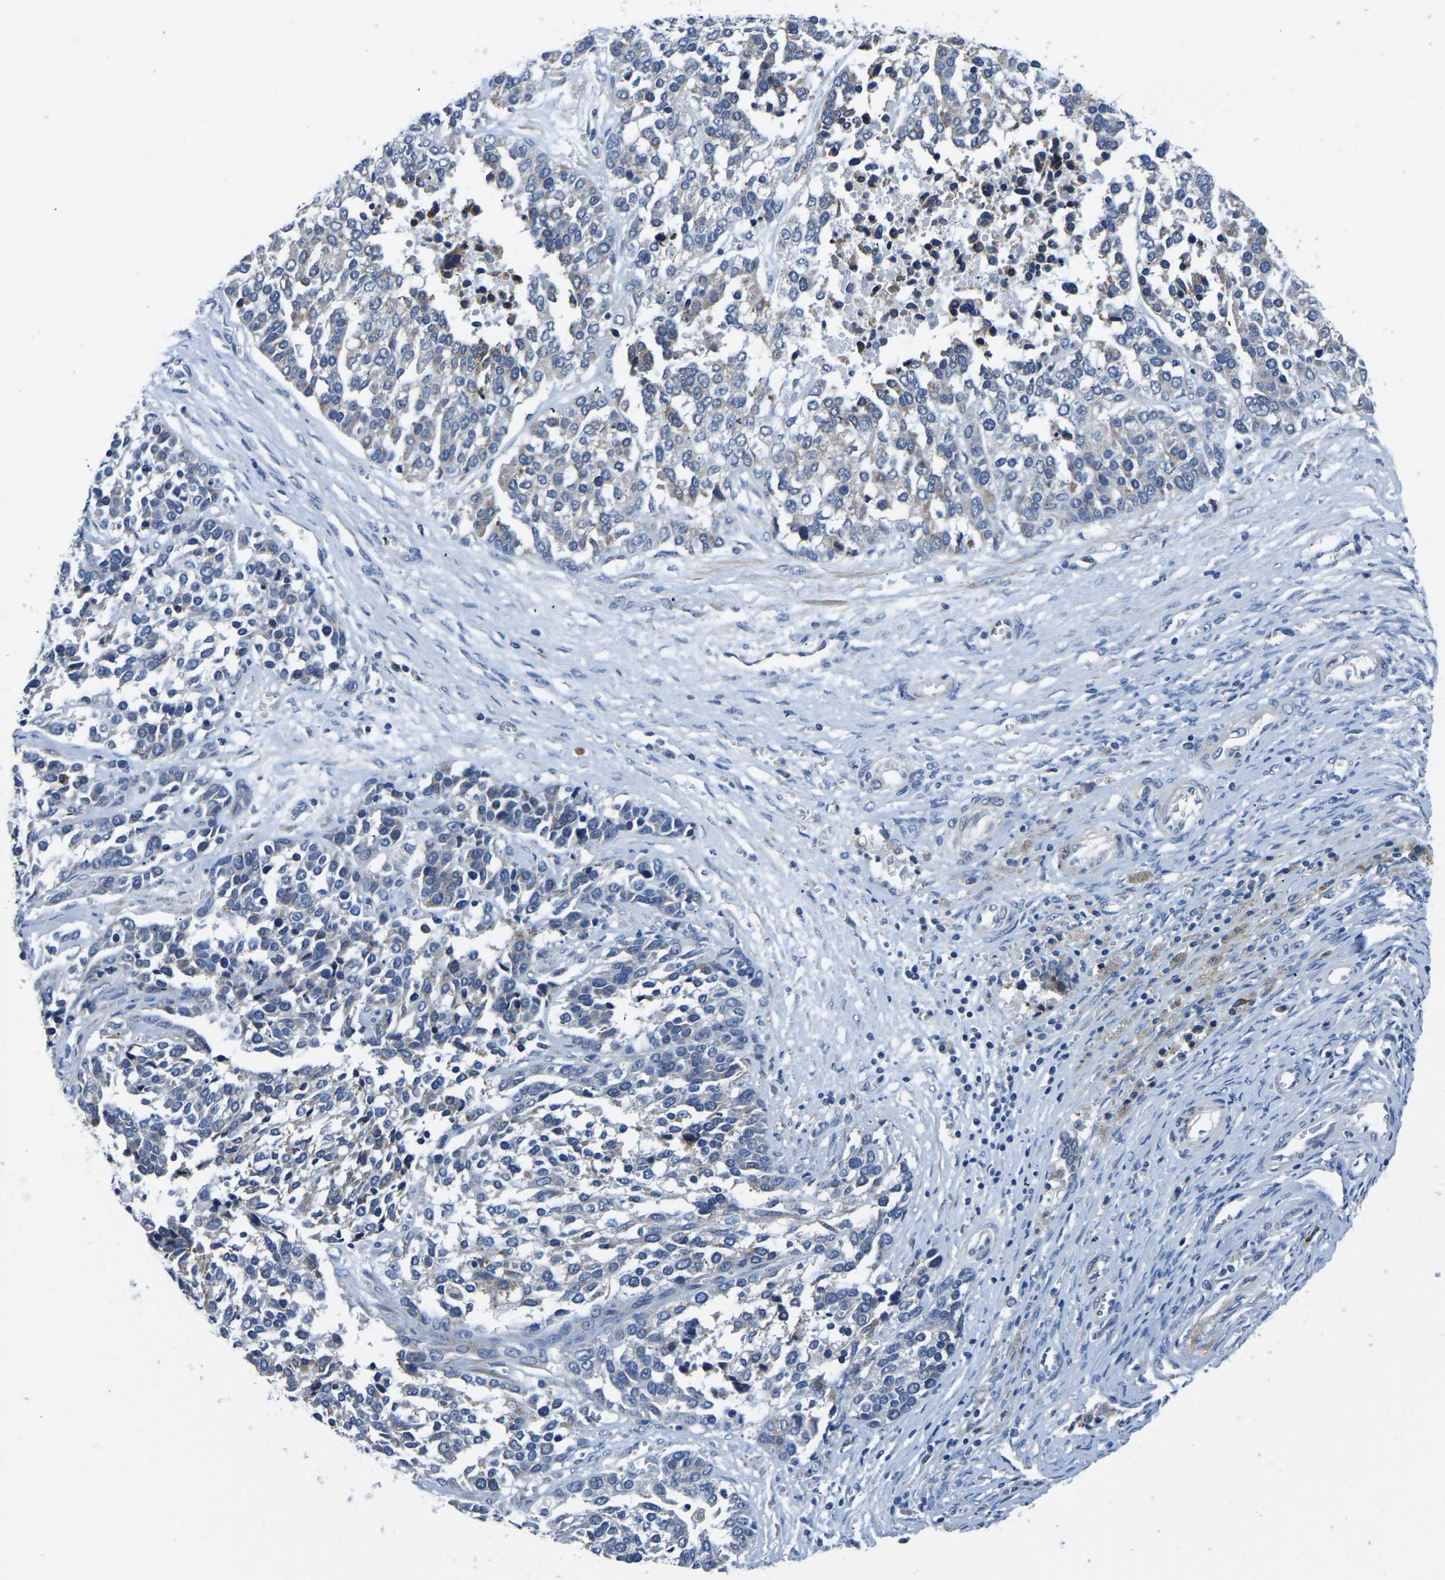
{"staining": {"intensity": "negative", "quantity": "none", "location": "none"}, "tissue": "ovarian cancer", "cell_type": "Tumor cells", "image_type": "cancer", "snomed": [{"axis": "morphology", "description": "Cystadenocarcinoma, serous, NOS"}, {"axis": "topography", "description": "Ovary"}], "caption": "Micrograph shows no significant protein positivity in tumor cells of ovarian cancer (serous cystadenocarcinoma).", "gene": "LIAS", "patient": {"sex": "female", "age": 44}}